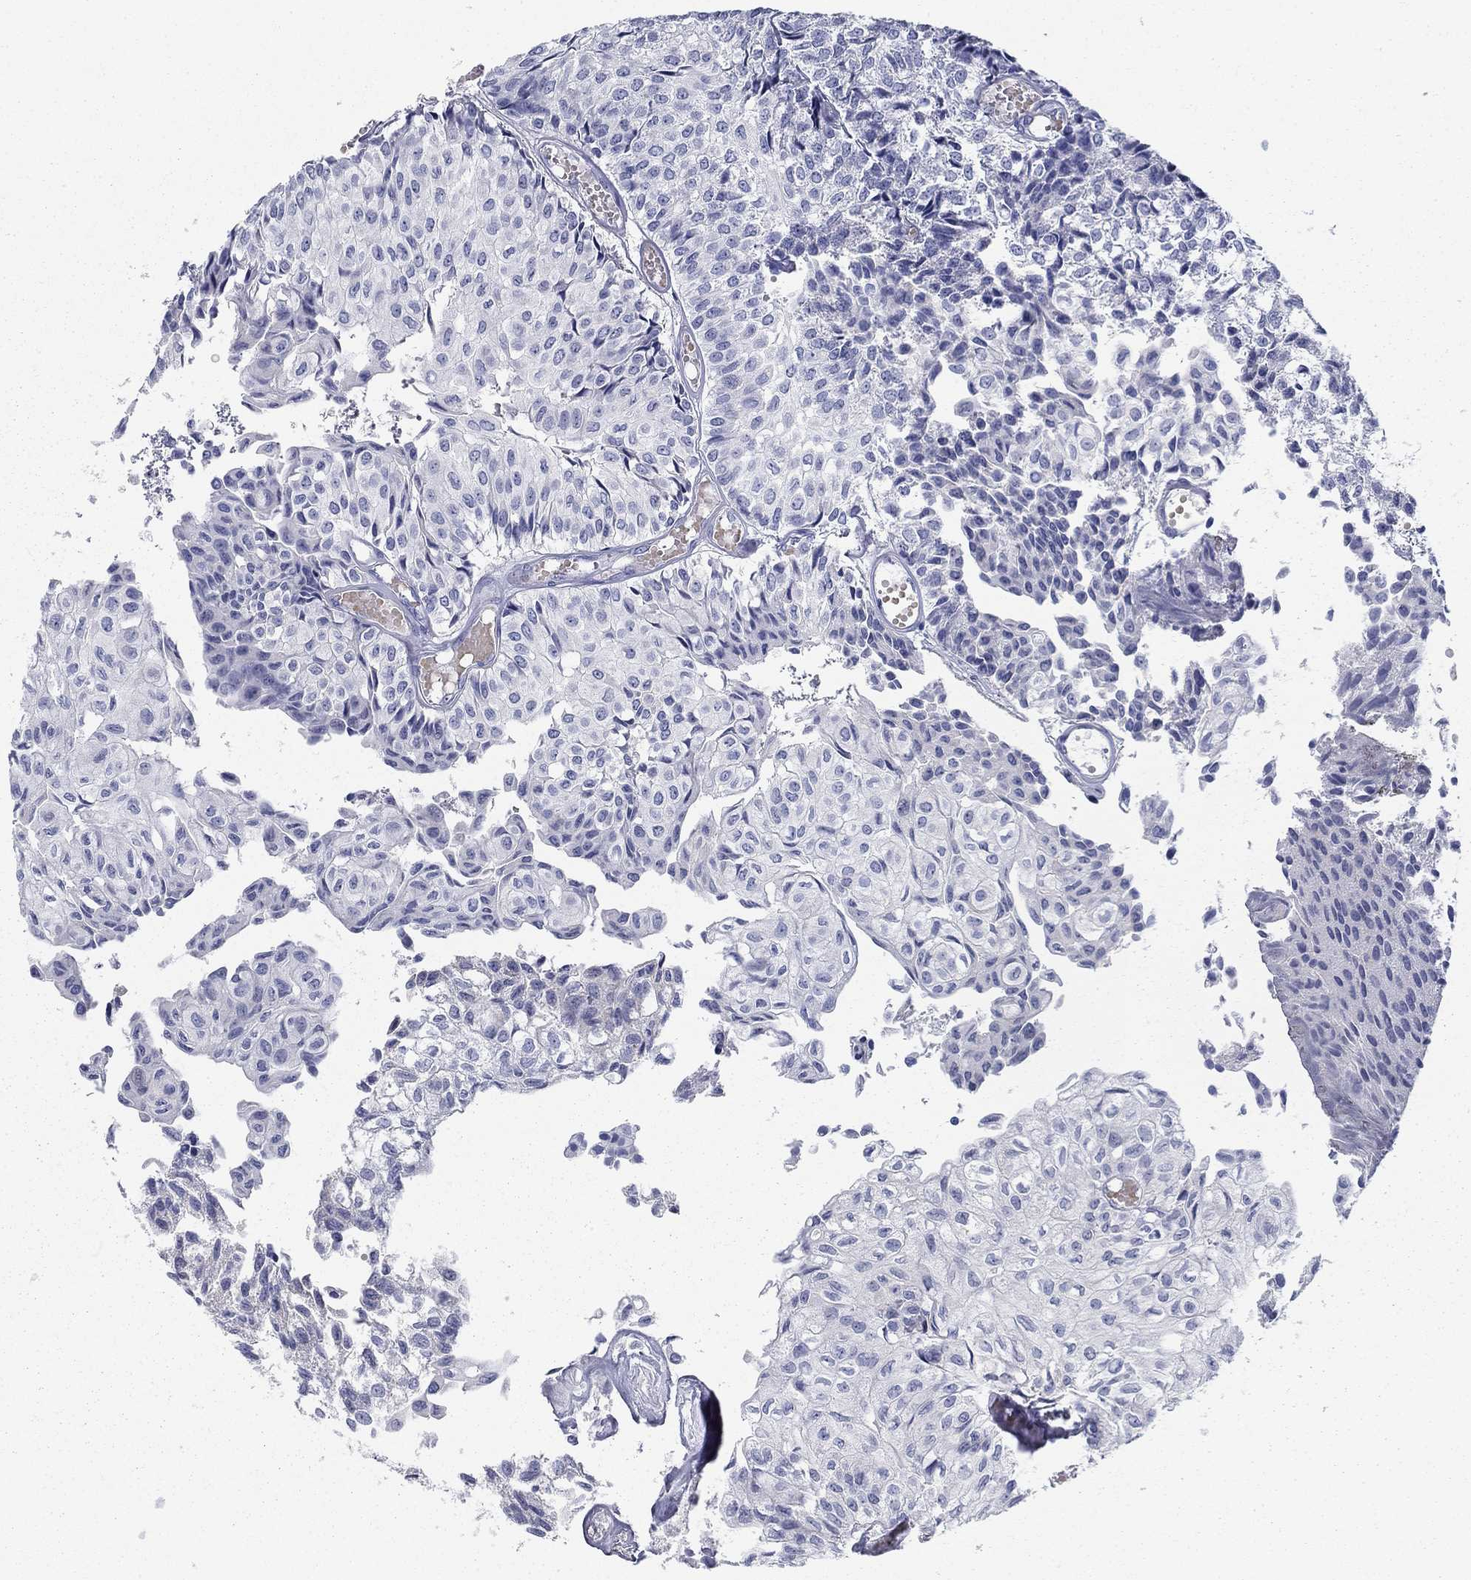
{"staining": {"intensity": "negative", "quantity": "none", "location": "none"}, "tissue": "urothelial cancer", "cell_type": "Tumor cells", "image_type": "cancer", "snomed": [{"axis": "morphology", "description": "Urothelial carcinoma, Low grade"}, {"axis": "topography", "description": "Urinary bladder"}], "caption": "IHC image of low-grade urothelial carcinoma stained for a protein (brown), which shows no staining in tumor cells.", "gene": "GPC1", "patient": {"sex": "male", "age": 89}}